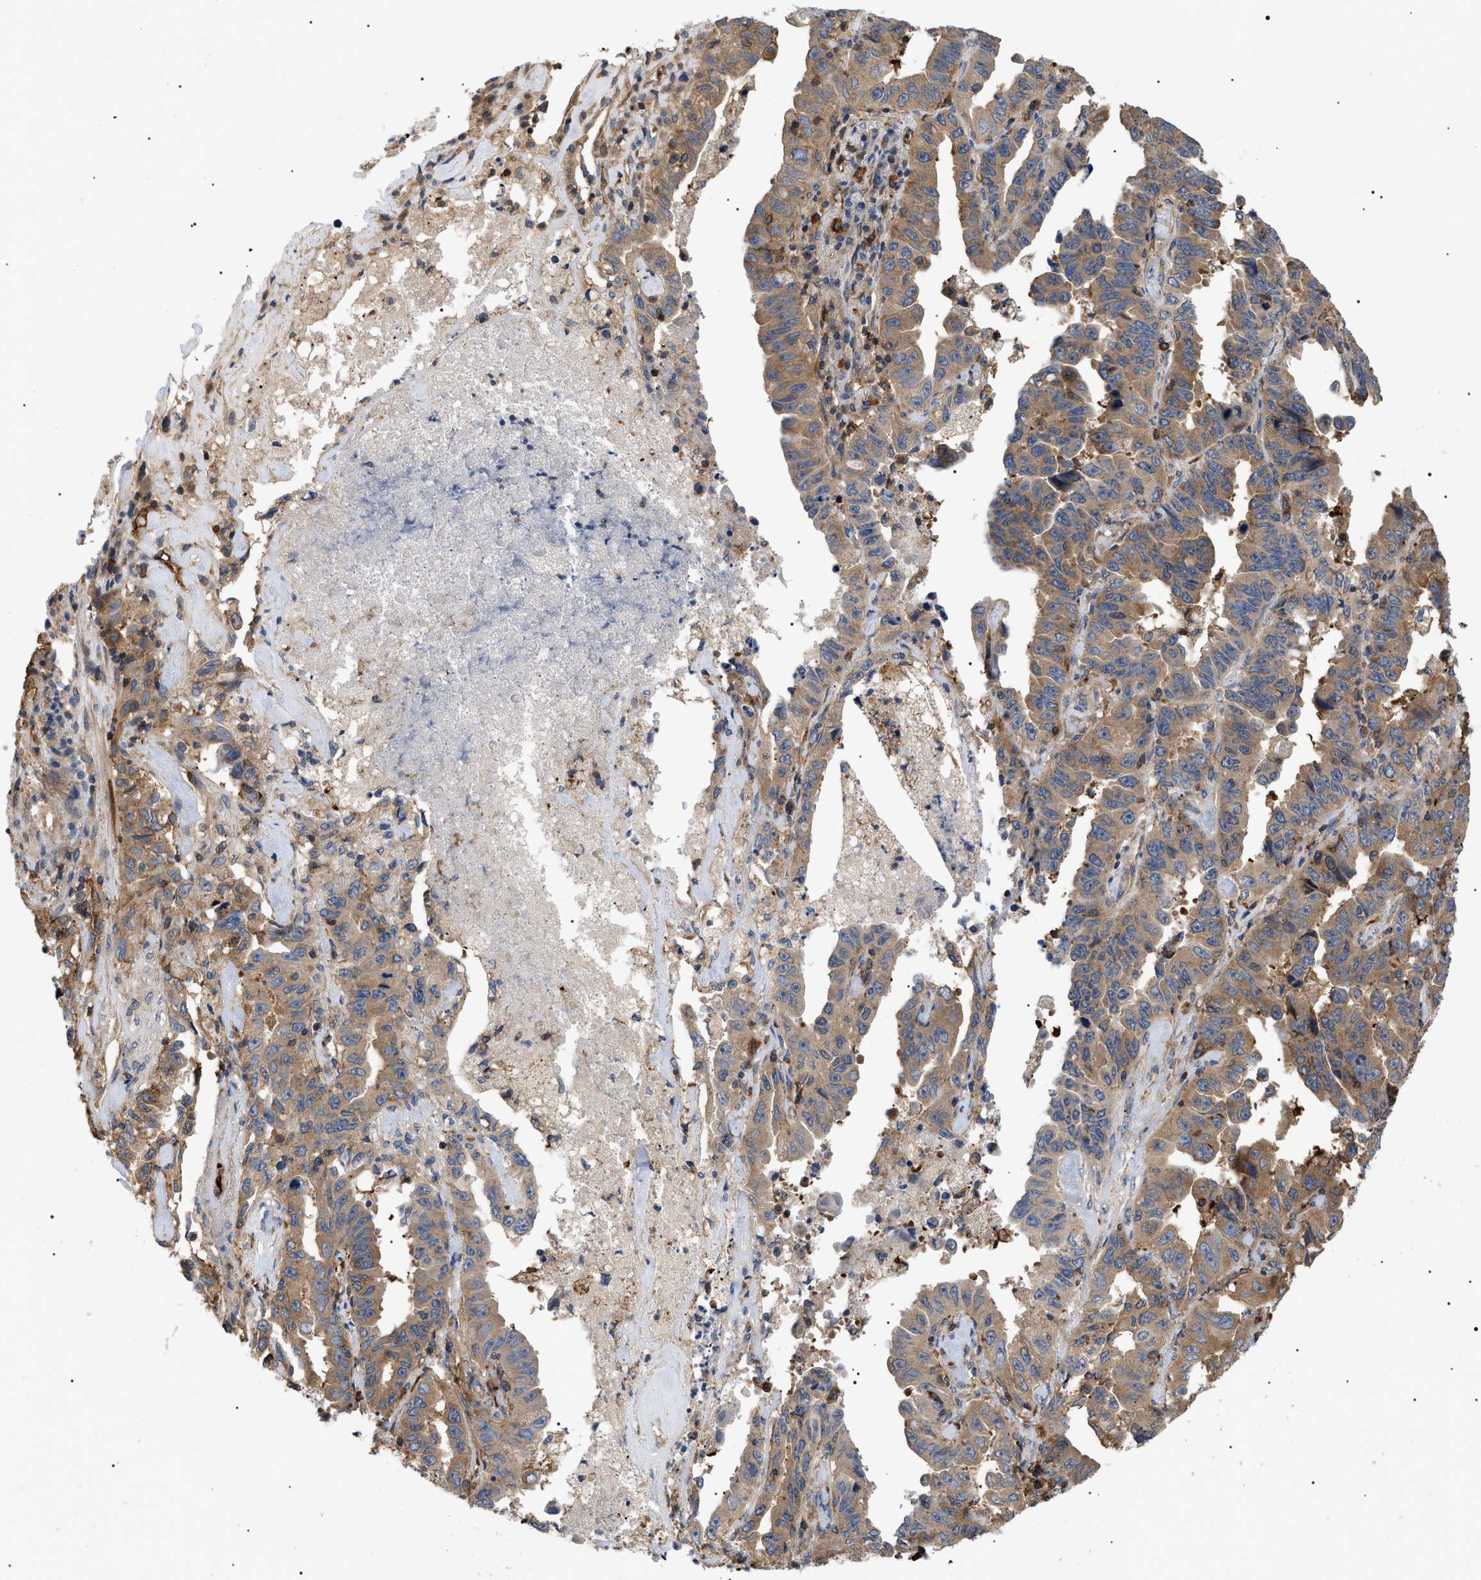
{"staining": {"intensity": "moderate", "quantity": ">75%", "location": "cytoplasmic/membranous"}, "tissue": "lung cancer", "cell_type": "Tumor cells", "image_type": "cancer", "snomed": [{"axis": "morphology", "description": "Adenocarcinoma, NOS"}, {"axis": "topography", "description": "Lung"}], "caption": "Tumor cells show moderate cytoplasmic/membranous expression in about >75% of cells in lung cancer.", "gene": "TMTC4", "patient": {"sex": "female", "age": 51}}